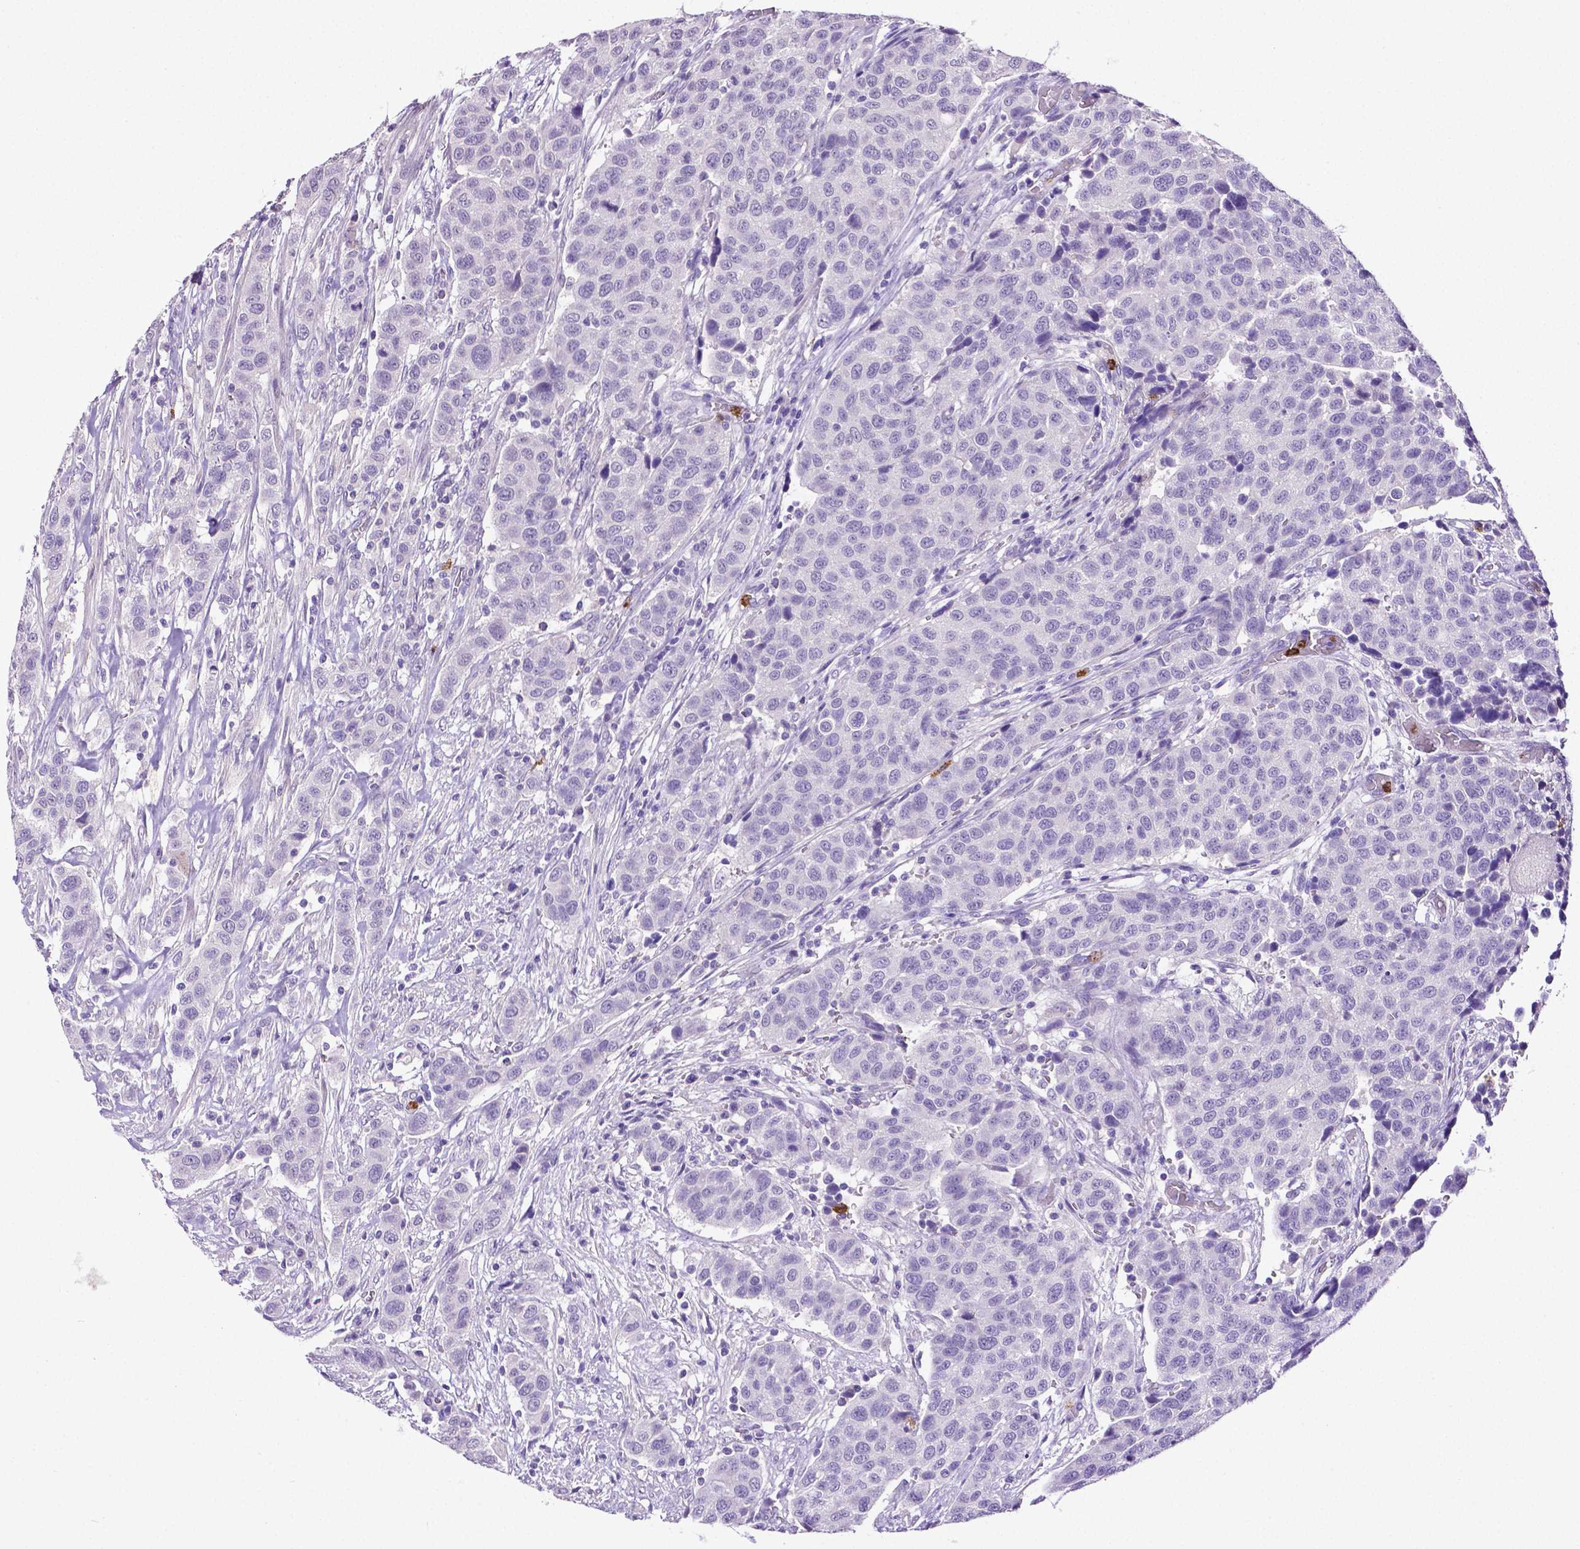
{"staining": {"intensity": "negative", "quantity": "none", "location": "none"}, "tissue": "urothelial cancer", "cell_type": "Tumor cells", "image_type": "cancer", "snomed": [{"axis": "morphology", "description": "Urothelial carcinoma, High grade"}, {"axis": "topography", "description": "Urinary bladder"}], "caption": "Immunohistochemistry of human urothelial cancer demonstrates no positivity in tumor cells.", "gene": "MMP9", "patient": {"sex": "female", "age": 58}}